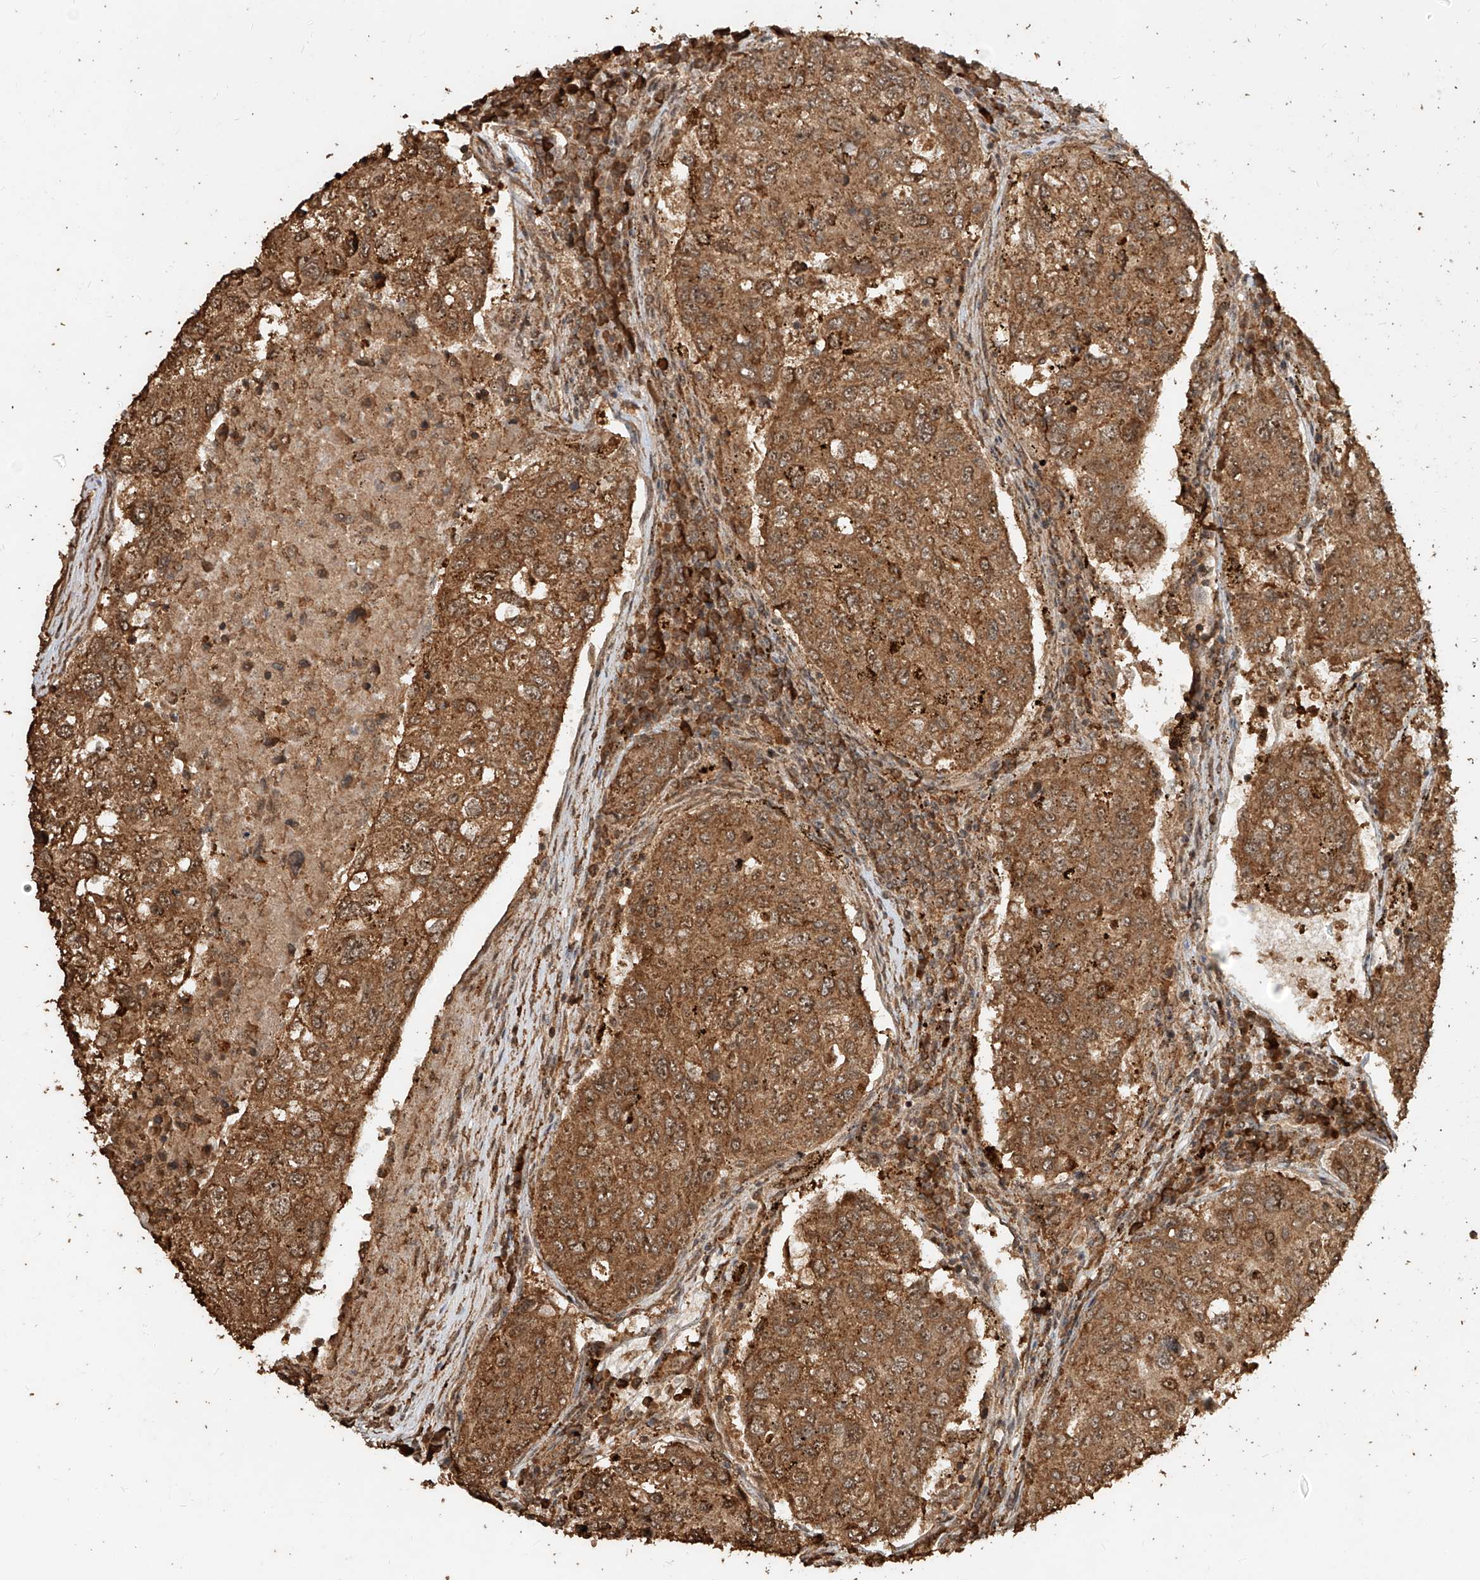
{"staining": {"intensity": "strong", "quantity": ">75%", "location": "cytoplasmic/membranous"}, "tissue": "urothelial cancer", "cell_type": "Tumor cells", "image_type": "cancer", "snomed": [{"axis": "morphology", "description": "Urothelial carcinoma, High grade"}, {"axis": "topography", "description": "Lymph node"}, {"axis": "topography", "description": "Urinary bladder"}], "caption": "The image shows a brown stain indicating the presence of a protein in the cytoplasmic/membranous of tumor cells in urothelial cancer. The protein of interest is stained brown, and the nuclei are stained in blue (DAB (3,3'-diaminobenzidine) IHC with brightfield microscopy, high magnification).", "gene": "ZNF660", "patient": {"sex": "male", "age": 51}}